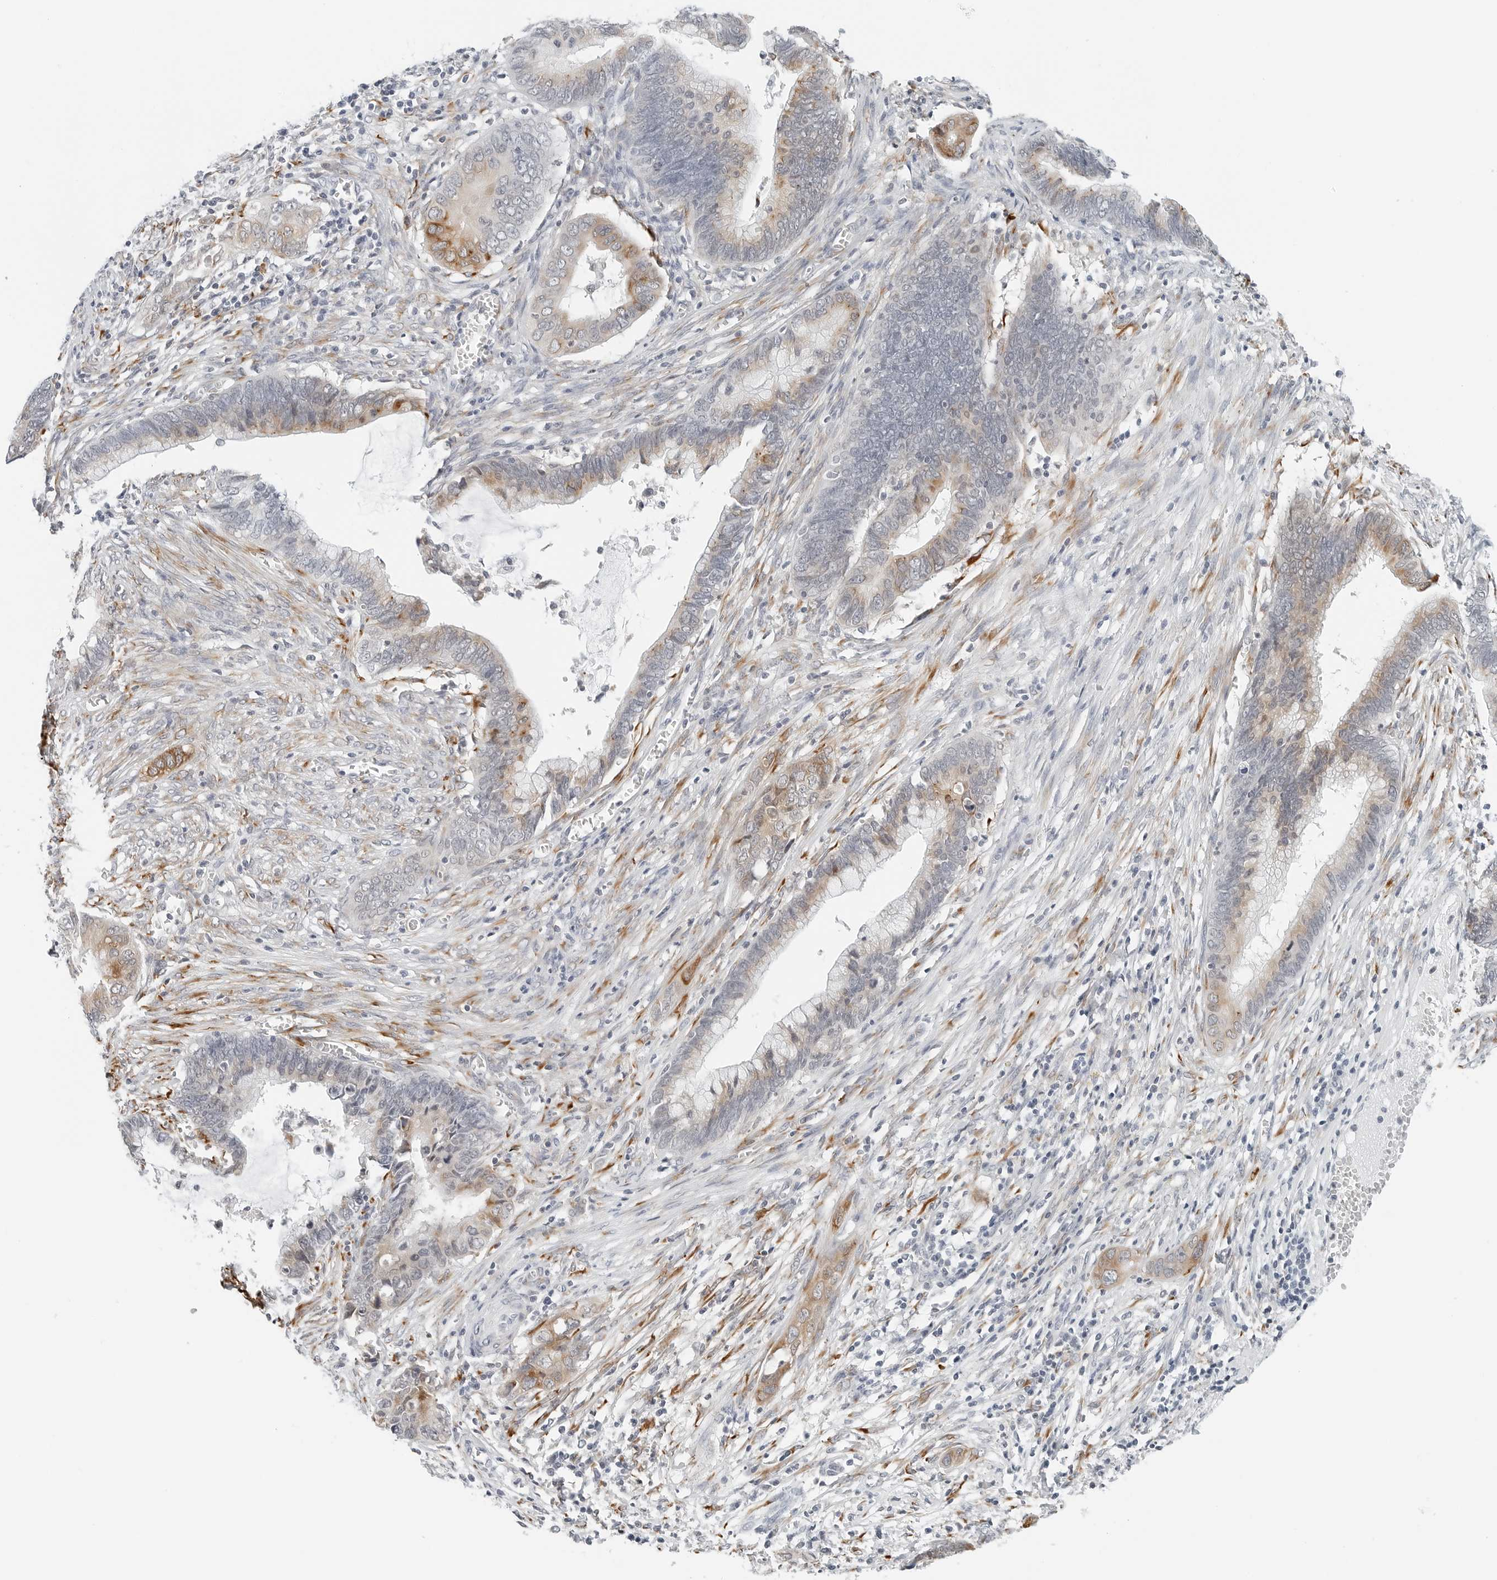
{"staining": {"intensity": "moderate", "quantity": "<25%", "location": "cytoplasmic/membranous"}, "tissue": "cervical cancer", "cell_type": "Tumor cells", "image_type": "cancer", "snomed": [{"axis": "morphology", "description": "Adenocarcinoma, NOS"}, {"axis": "topography", "description": "Cervix"}], "caption": "IHC (DAB (3,3'-diaminobenzidine)) staining of human adenocarcinoma (cervical) shows moderate cytoplasmic/membranous protein staining in approximately <25% of tumor cells. The staining was performed using DAB (3,3'-diaminobenzidine) to visualize the protein expression in brown, while the nuclei were stained in blue with hematoxylin (Magnification: 20x).", "gene": "P4HA2", "patient": {"sex": "female", "age": 44}}